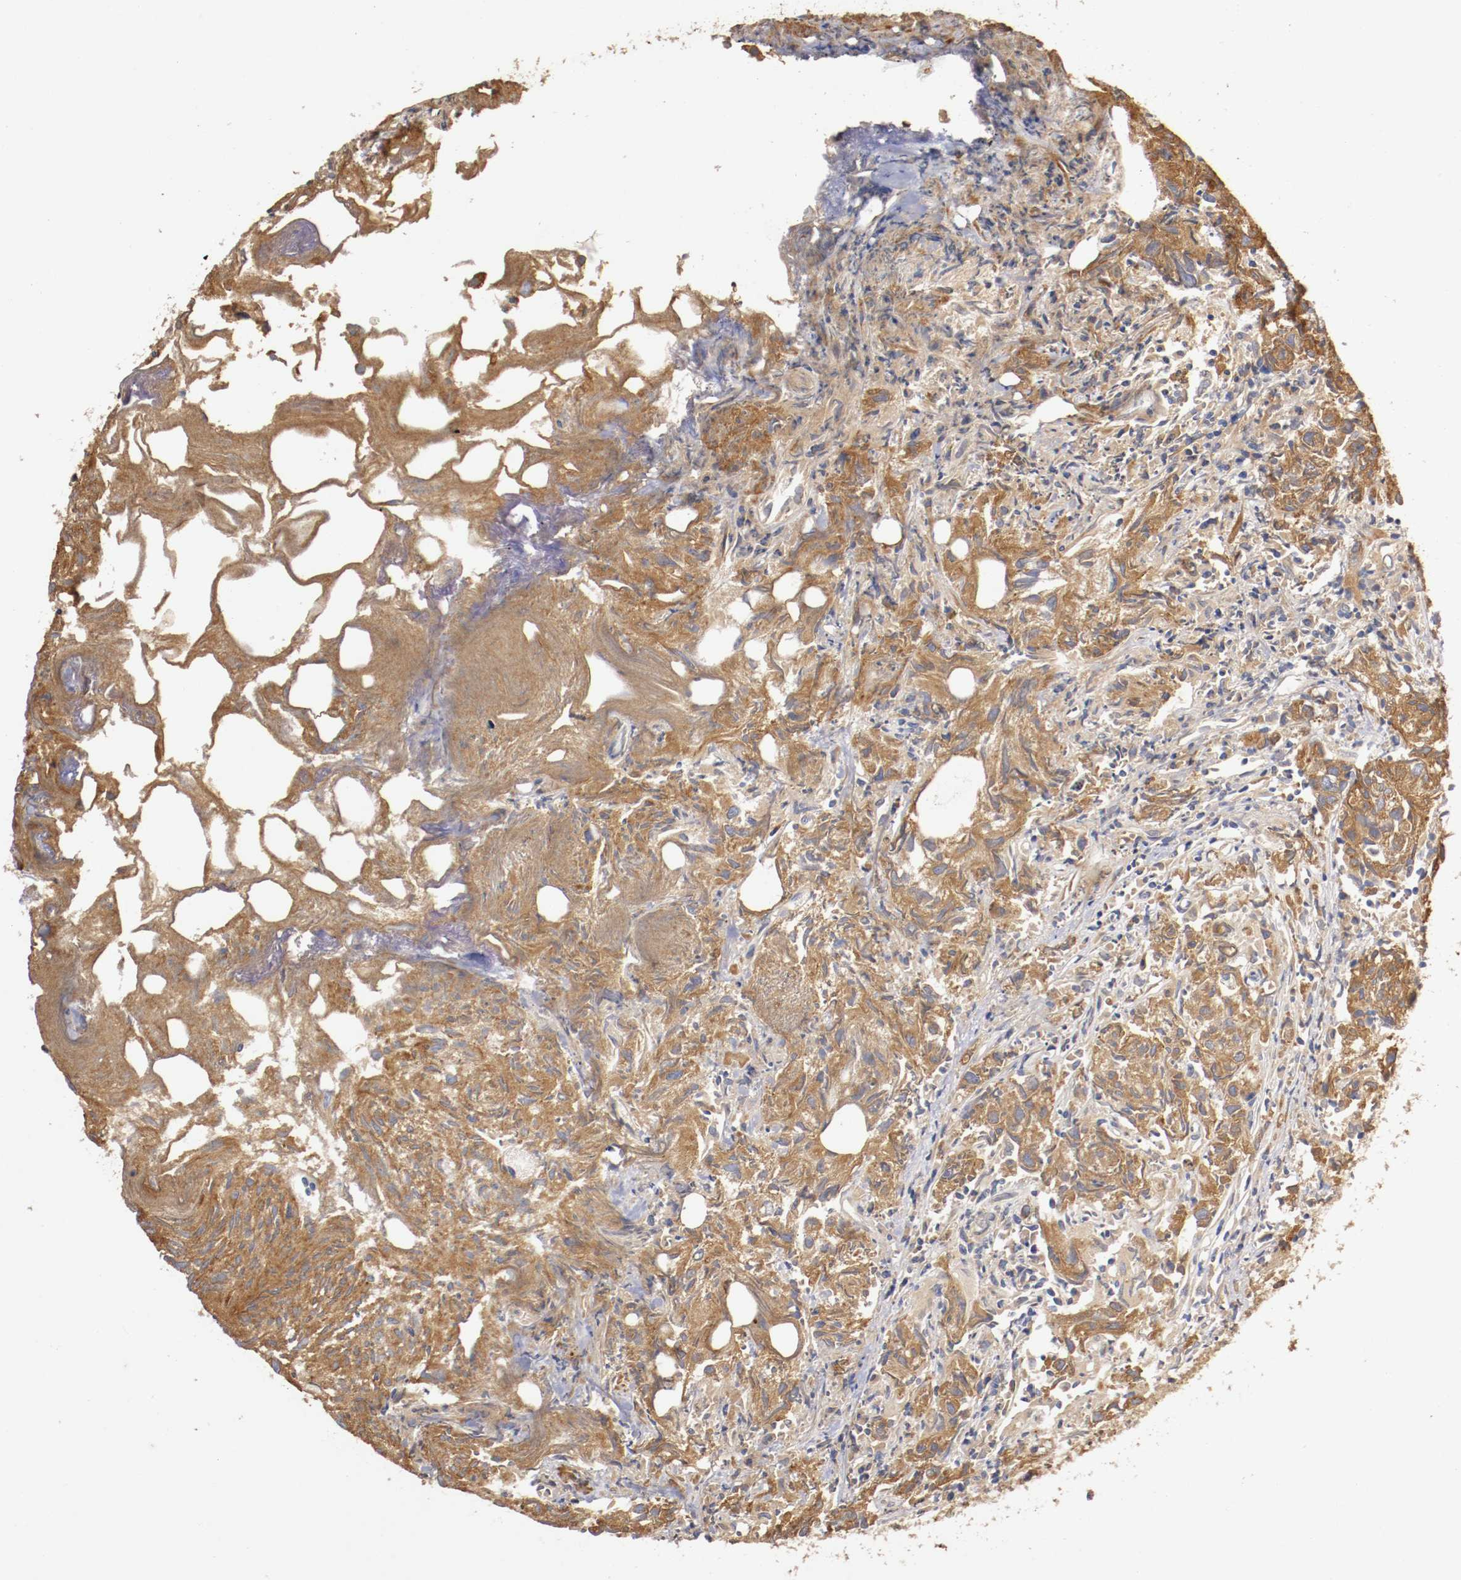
{"staining": {"intensity": "moderate", "quantity": ">75%", "location": "cytoplasmic/membranous"}, "tissue": "urothelial cancer", "cell_type": "Tumor cells", "image_type": "cancer", "snomed": [{"axis": "morphology", "description": "Urothelial carcinoma, High grade"}, {"axis": "topography", "description": "Urinary bladder"}], "caption": "Urothelial carcinoma (high-grade) was stained to show a protein in brown. There is medium levels of moderate cytoplasmic/membranous expression in approximately >75% of tumor cells.", "gene": "VEZT", "patient": {"sex": "female", "age": 75}}